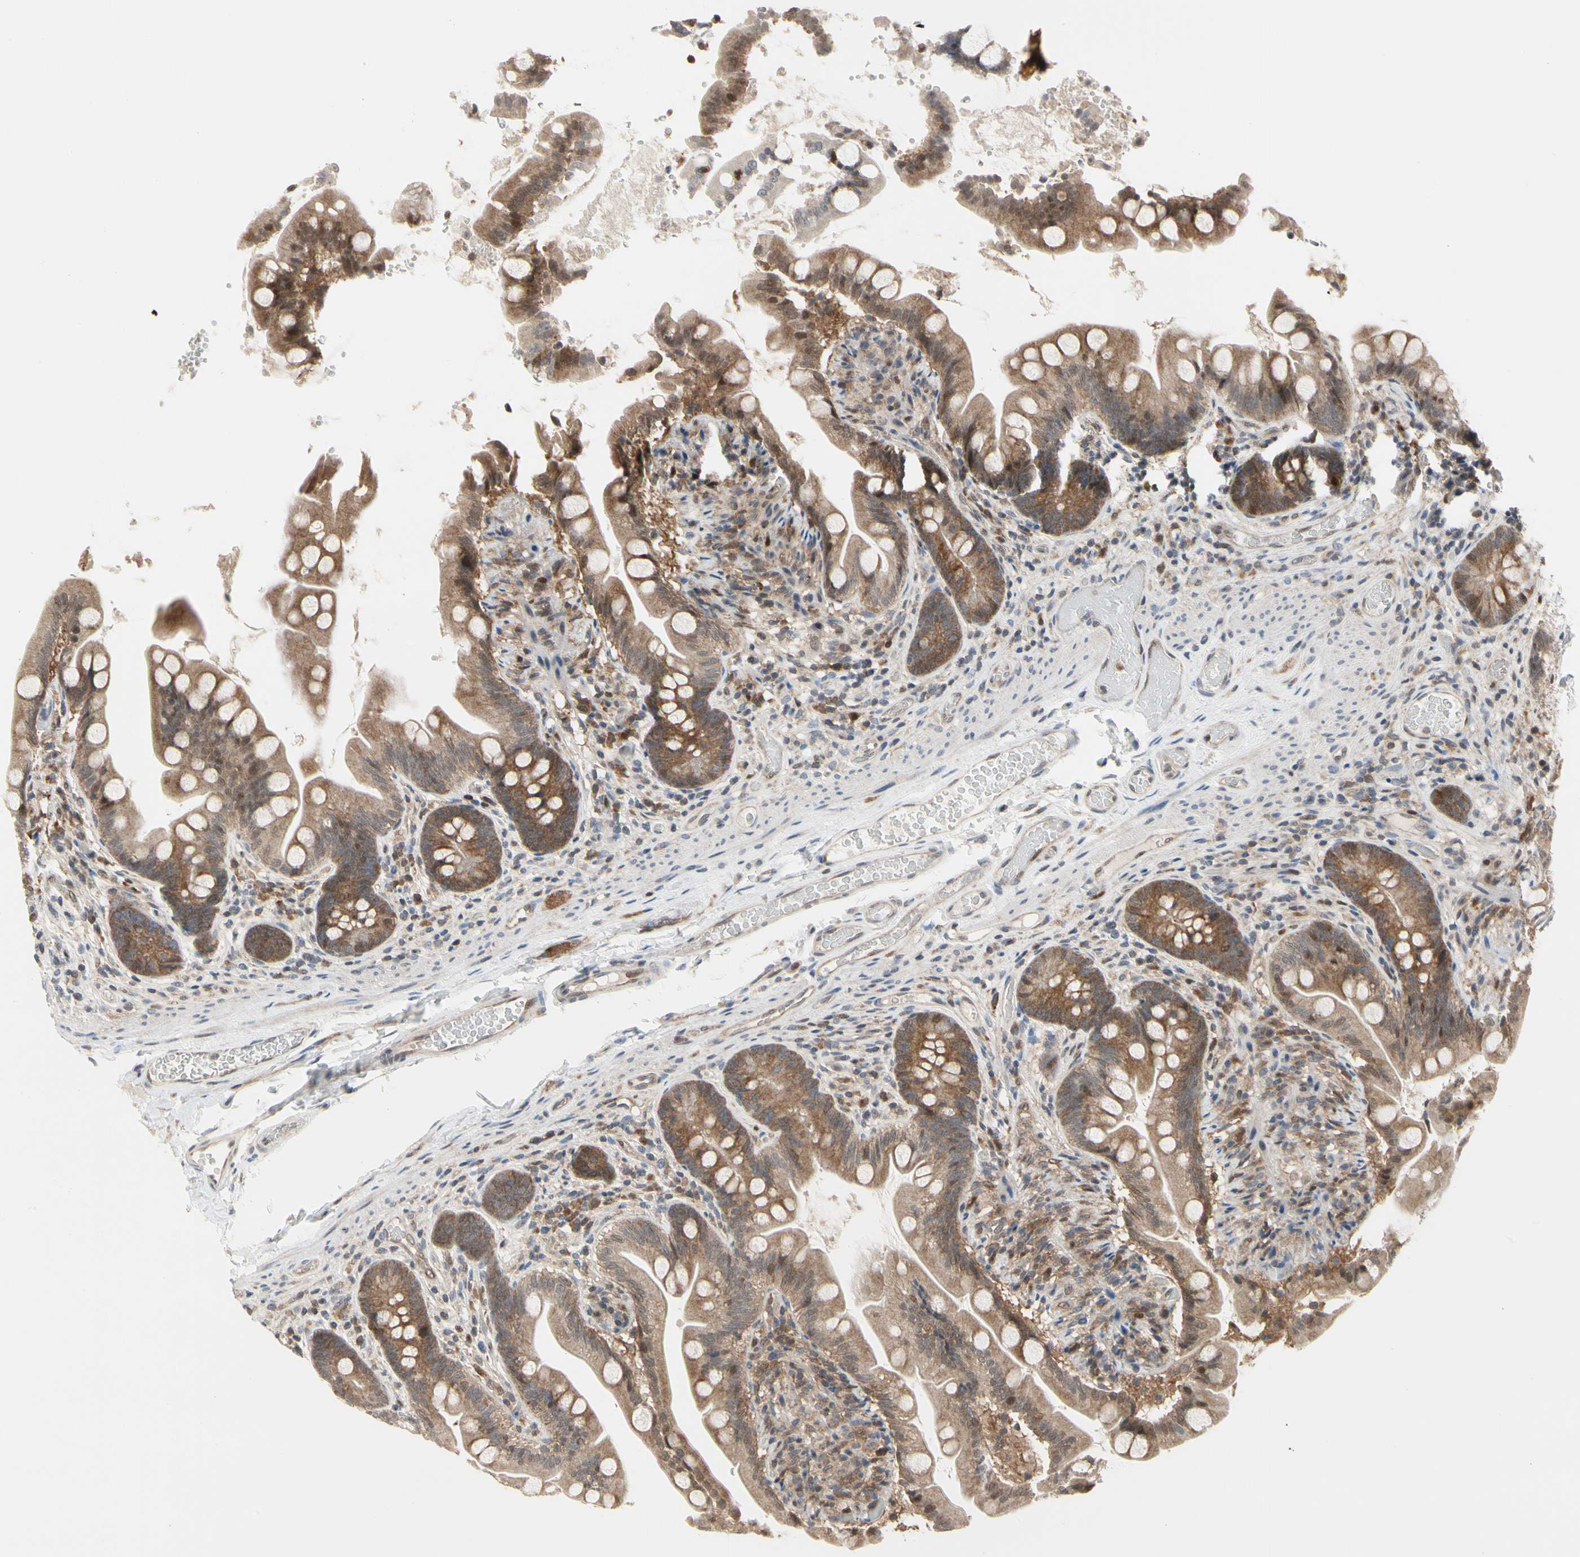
{"staining": {"intensity": "moderate", "quantity": ">75%", "location": "cytoplasmic/membranous"}, "tissue": "small intestine", "cell_type": "Glandular cells", "image_type": "normal", "snomed": [{"axis": "morphology", "description": "Normal tissue, NOS"}, {"axis": "topography", "description": "Small intestine"}], "caption": "IHC (DAB) staining of normal human small intestine exhibits moderate cytoplasmic/membranous protein expression in about >75% of glandular cells. Nuclei are stained in blue.", "gene": "CDK5", "patient": {"sex": "female", "age": 56}}